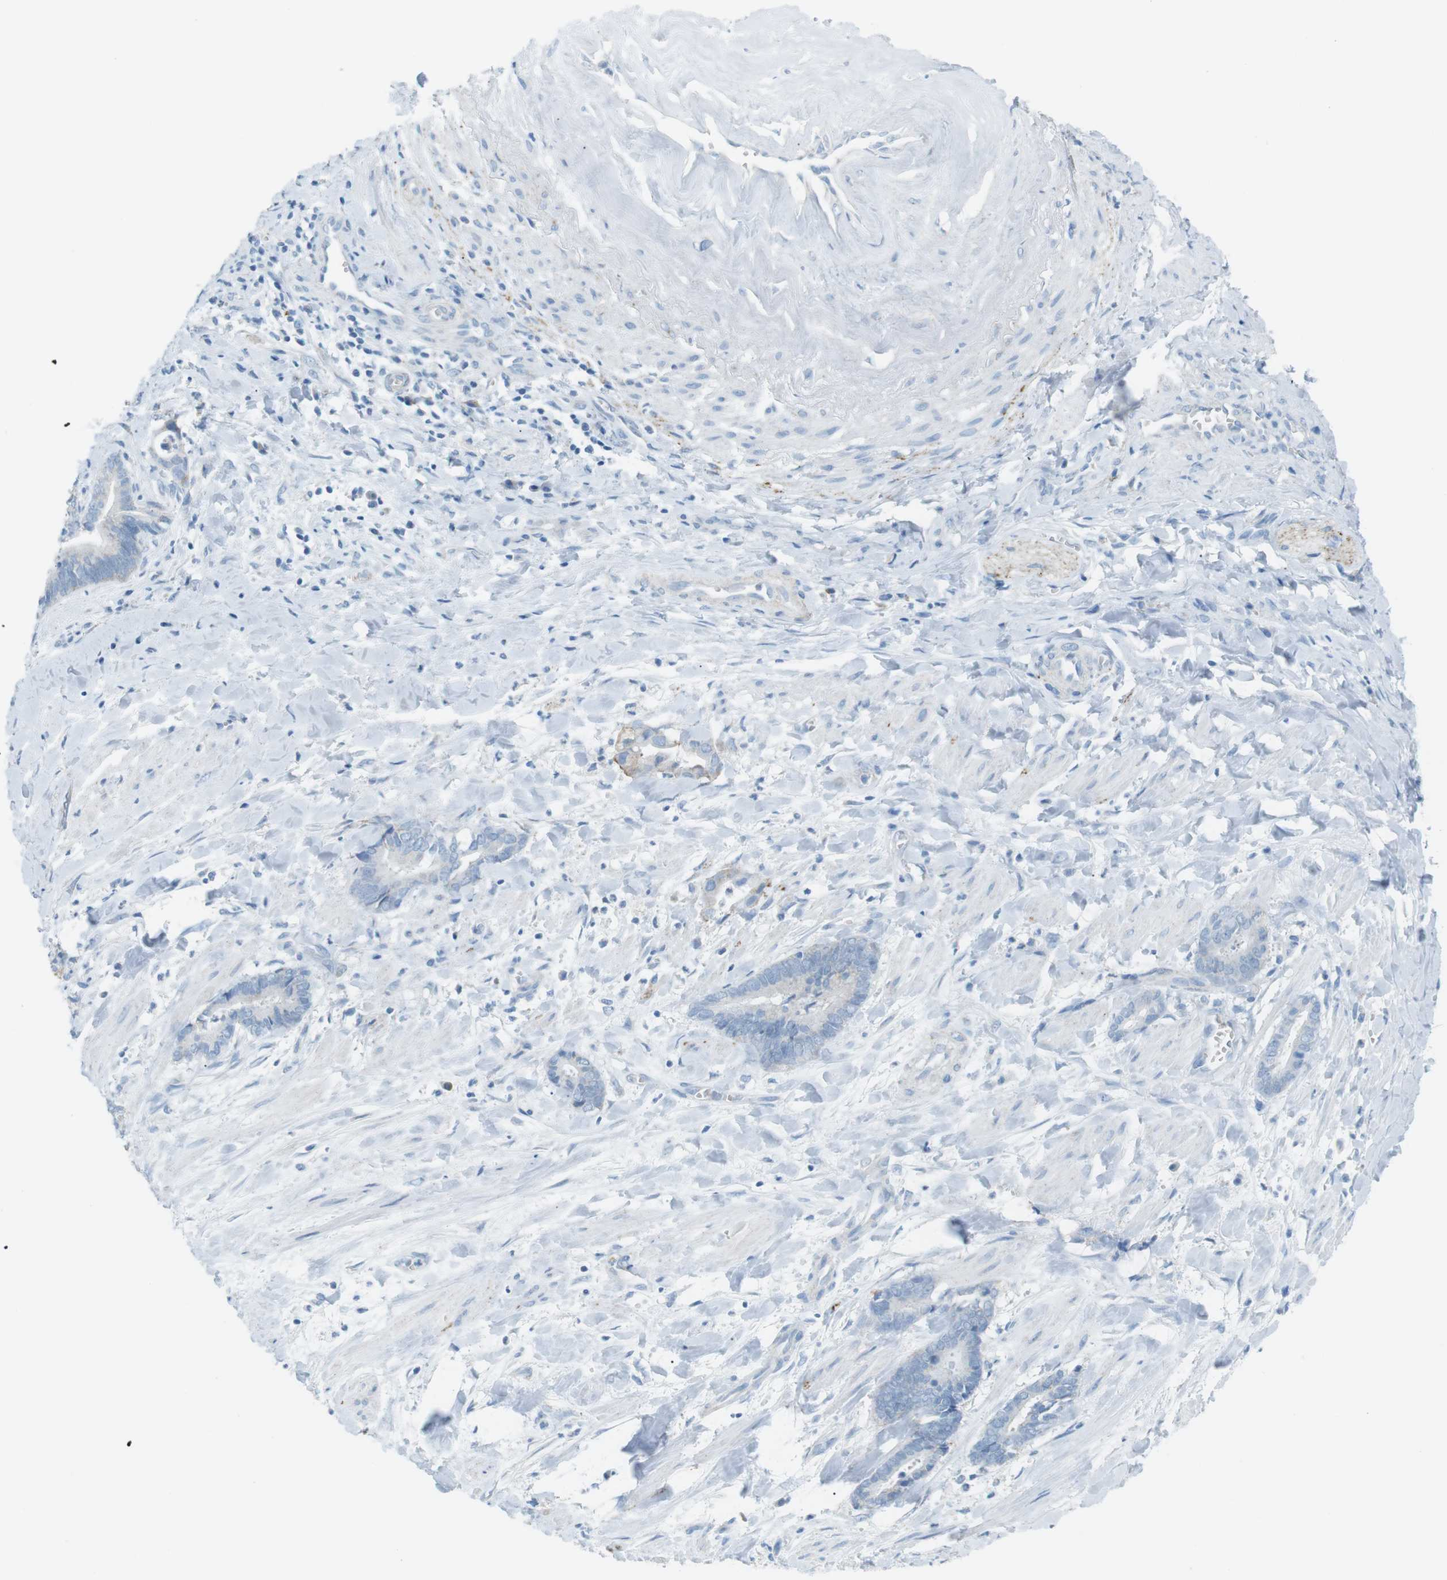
{"staining": {"intensity": "negative", "quantity": "none", "location": "none"}, "tissue": "cervical cancer", "cell_type": "Tumor cells", "image_type": "cancer", "snomed": [{"axis": "morphology", "description": "Adenocarcinoma, NOS"}, {"axis": "topography", "description": "Cervix"}], "caption": "High magnification brightfield microscopy of cervical cancer (adenocarcinoma) stained with DAB (3,3'-diaminobenzidine) (brown) and counterstained with hematoxylin (blue): tumor cells show no significant expression.", "gene": "VAMP1", "patient": {"sex": "female", "age": 44}}